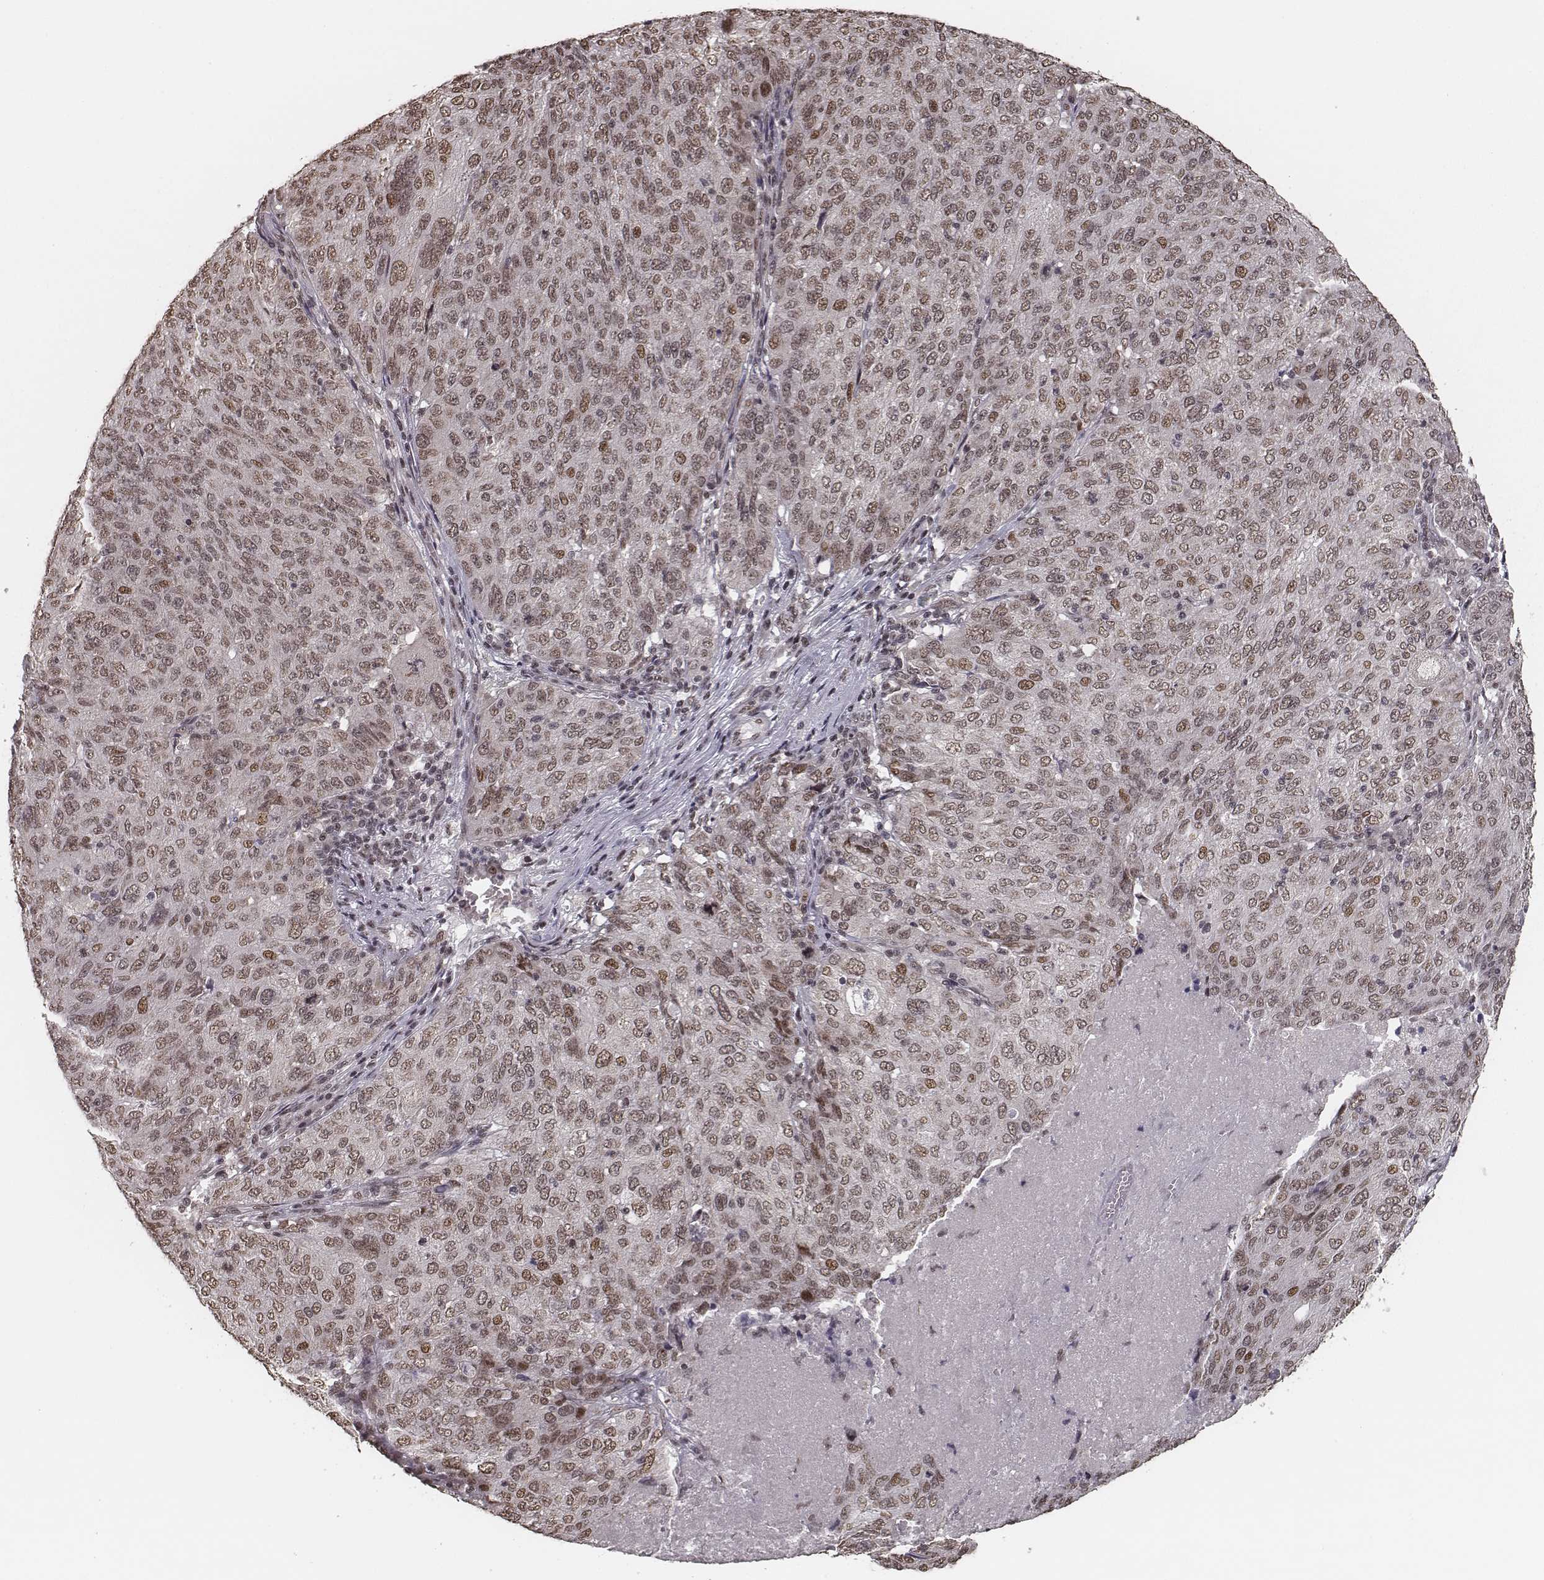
{"staining": {"intensity": "moderate", "quantity": "<25%", "location": "nuclear"}, "tissue": "ovarian cancer", "cell_type": "Tumor cells", "image_type": "cancer", "snomed": [{"axis": "morphology", "description": "Carcinoma, endometroid"}, {"axis": "topography", "description": "Ovary"}], "caption": "Ovarian endometroid carcinoma was stained to show a protein in brown. There is low levels of moderate nuclear expression in approximately <25% of tumor cells.", "gene": "HMGA2", "patient": {"sex": "female", "age": 58}}